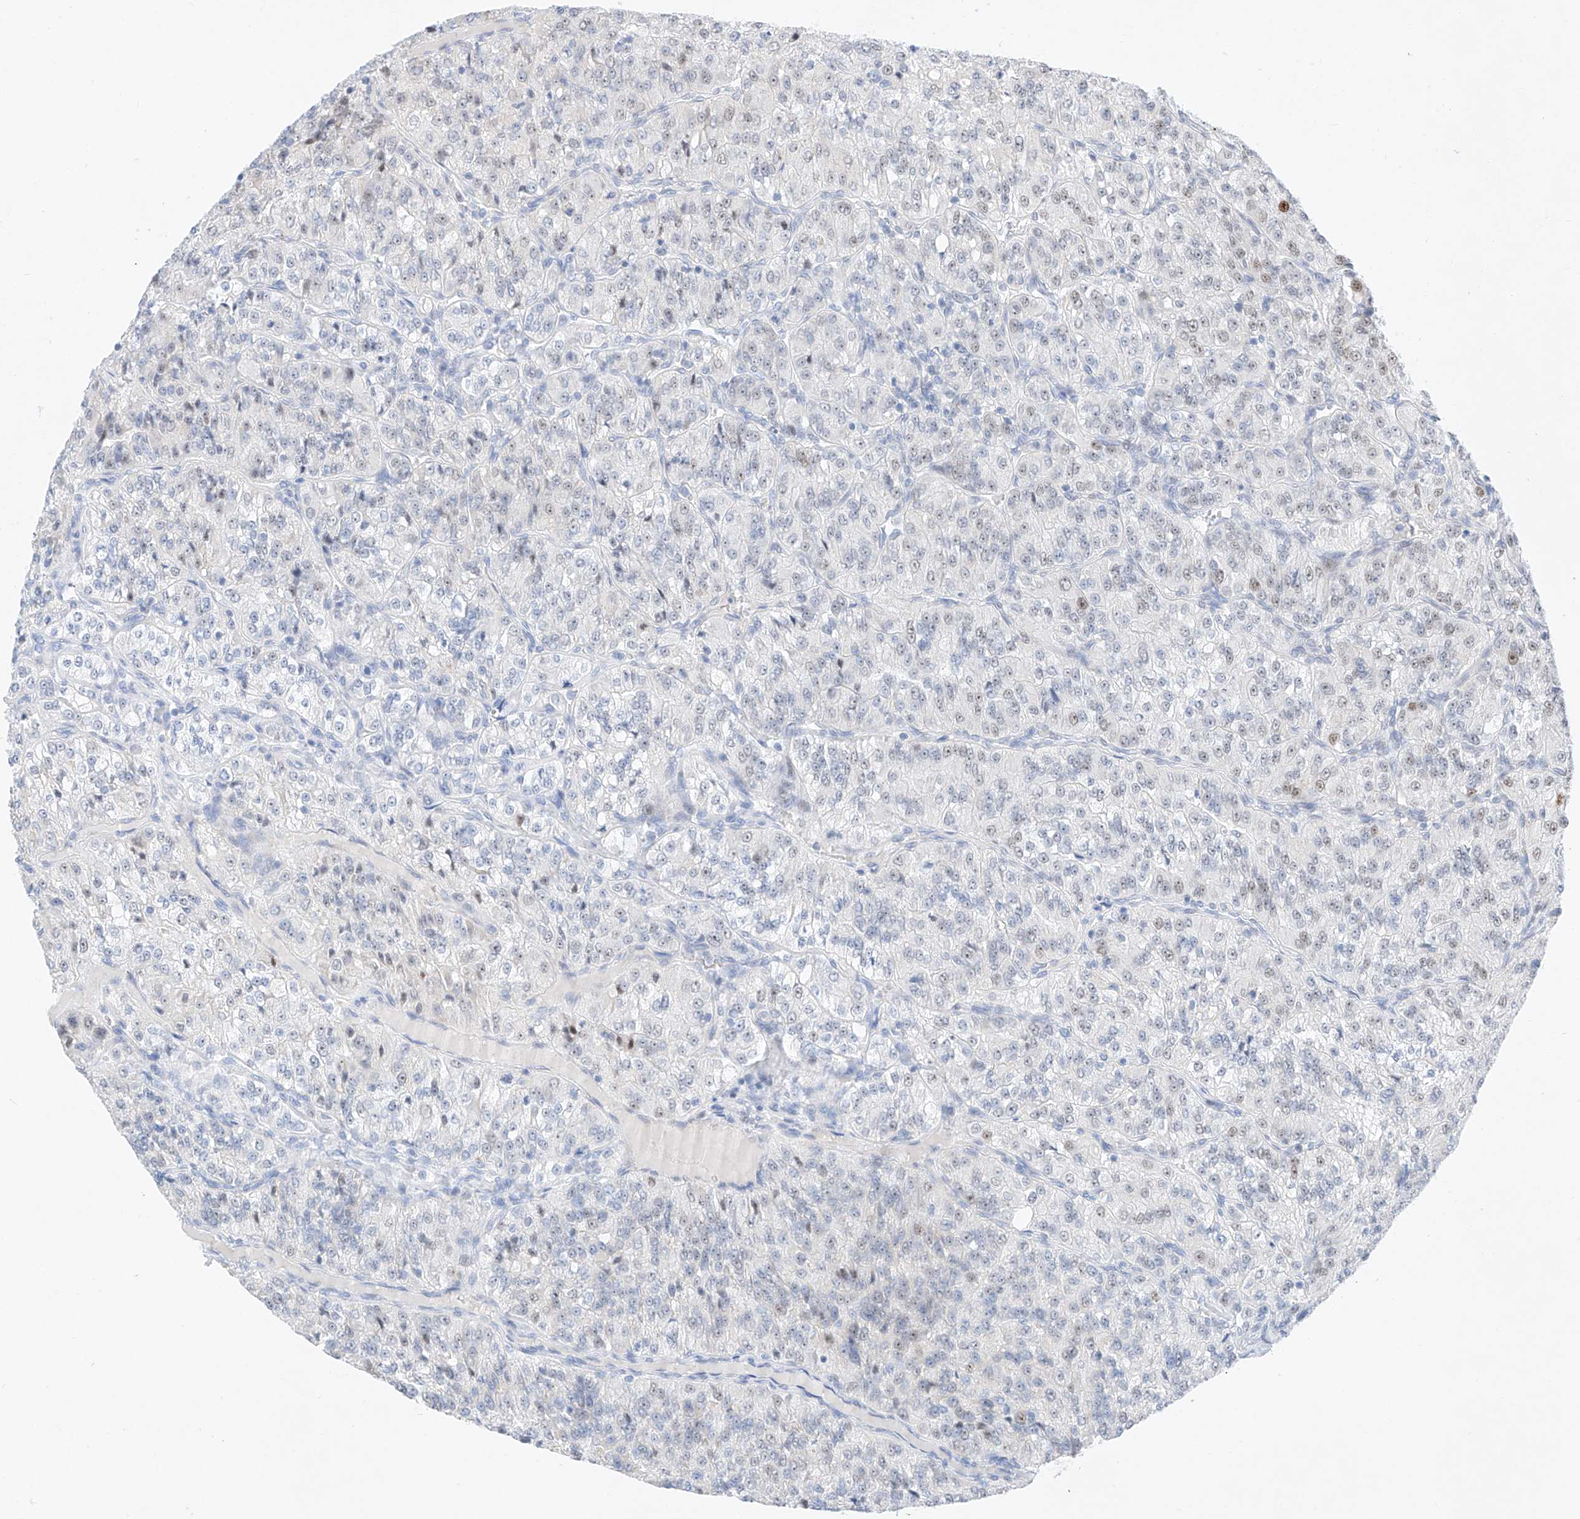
{"staining": {"intensity": "negative", "quantity": "none", "location": "none"}, "tissue": "renal cancer", "cell_type": "Tumor cells", "image_type": "cancer", "snomed": [{"axis": "morphology", "description": "Adenocarcinoma, NOS"}, {"axis": "topography", "description": "Kidney"}], "caption": "Immunohistochemistry of adenocarcinoma (renal) displays no expression in tumor cells.", "gene": "NT5C3B", "patient": {"sex": "female", "age": 63}}